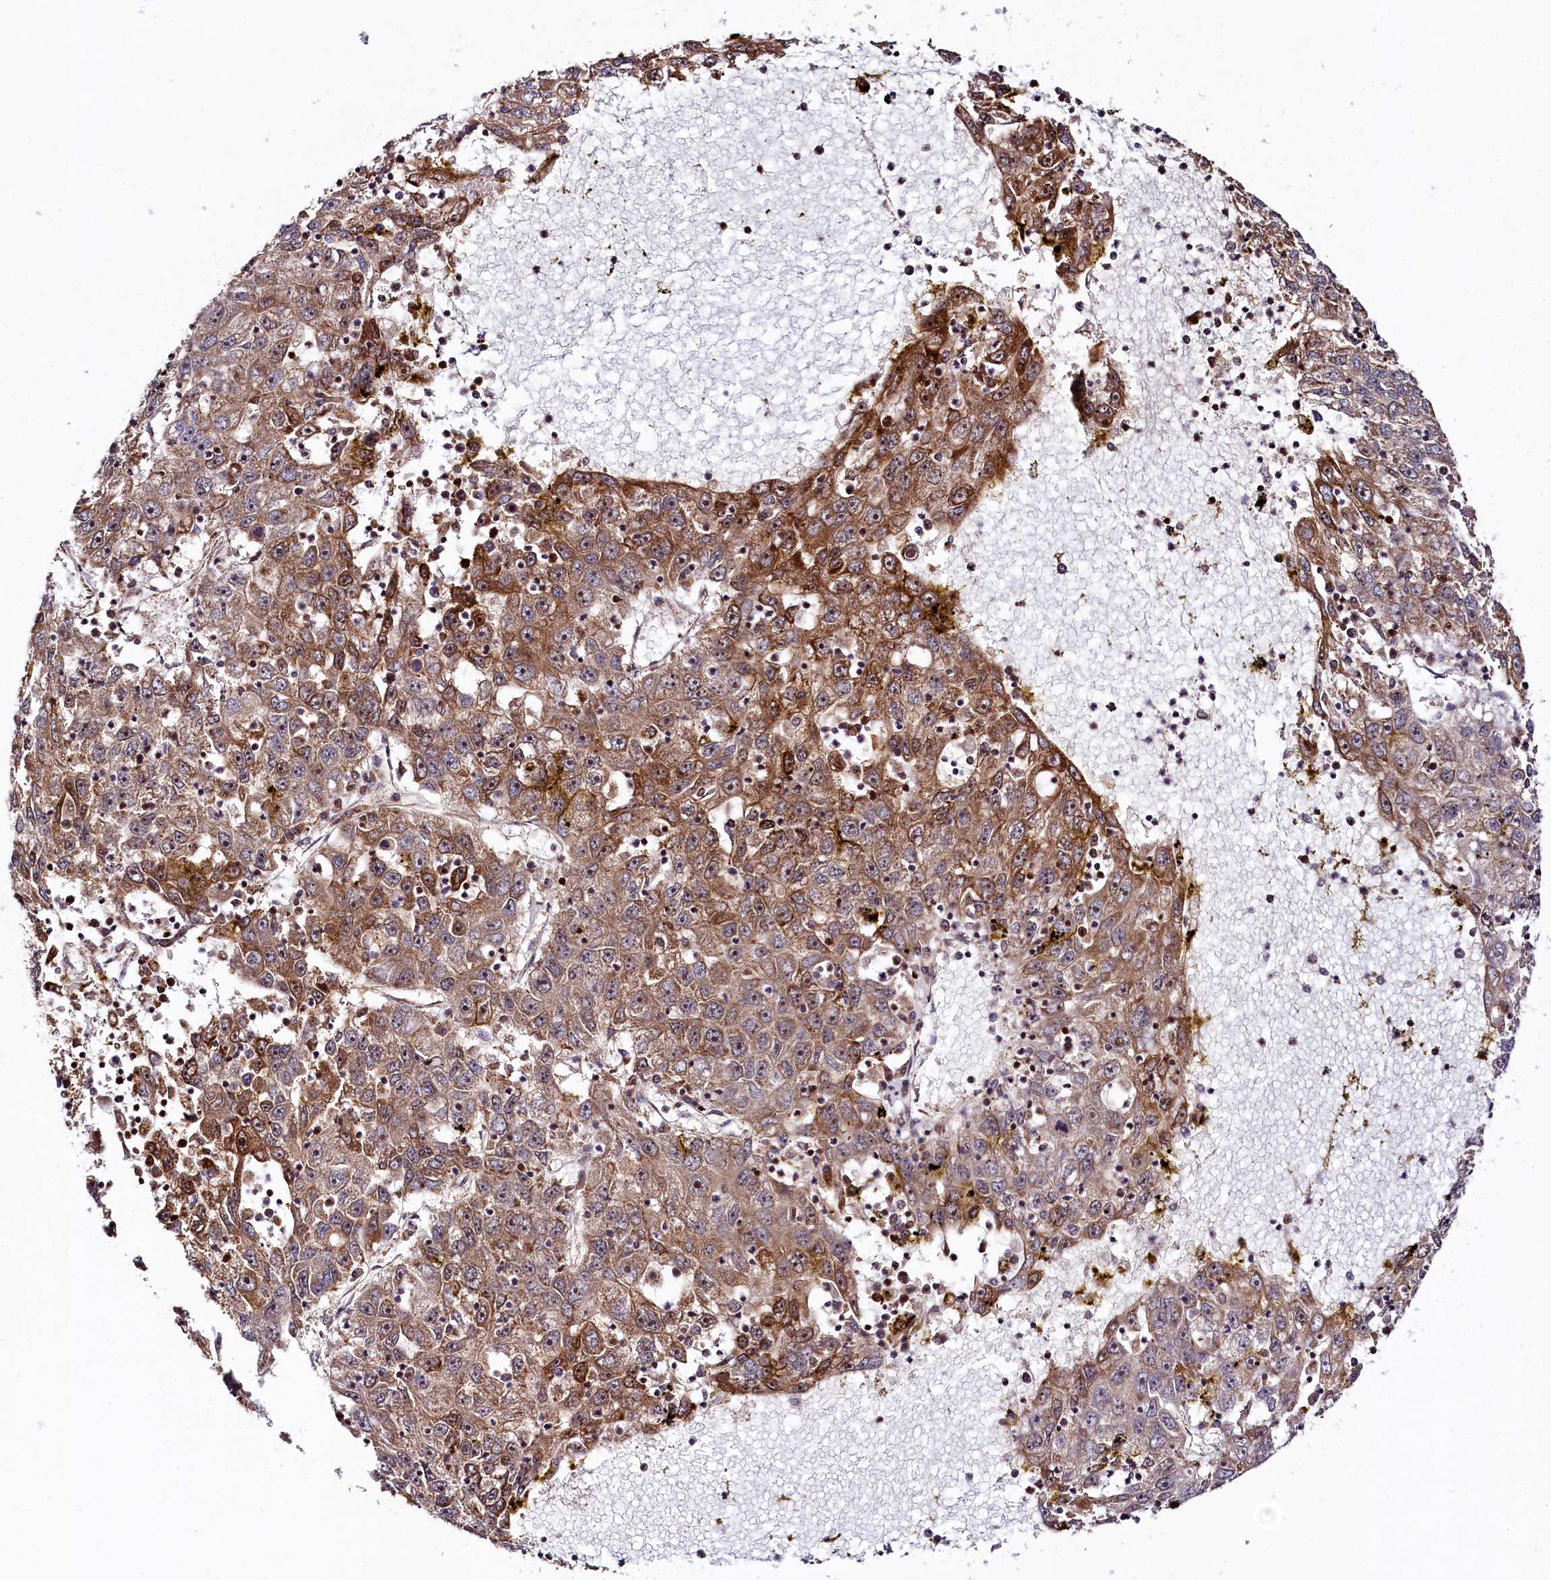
{"staining": {"intensity": "moderate", "quantity": ">75%", "location": "cytoplasmic/membranous"}, "tissue": "liver cancer", "cell_type": "Tumor cells", "image_type": "cancer", "snomed": [{"axis": "morphology", "description": "Carcinoma, Hepatocellular, NOS"}, {"axis": "topography", "description": "Liver"}], "caption": "Liver cancer tissue reveals moderate cytoplasmic/membranous expression in about >75% of tumor cells, visualized by immunohistochemistry. (DAB IHC with brightfield microscopy, high magnification).", "gene": "CLYBL", "patient": {"sex": "male", "age": 49}}